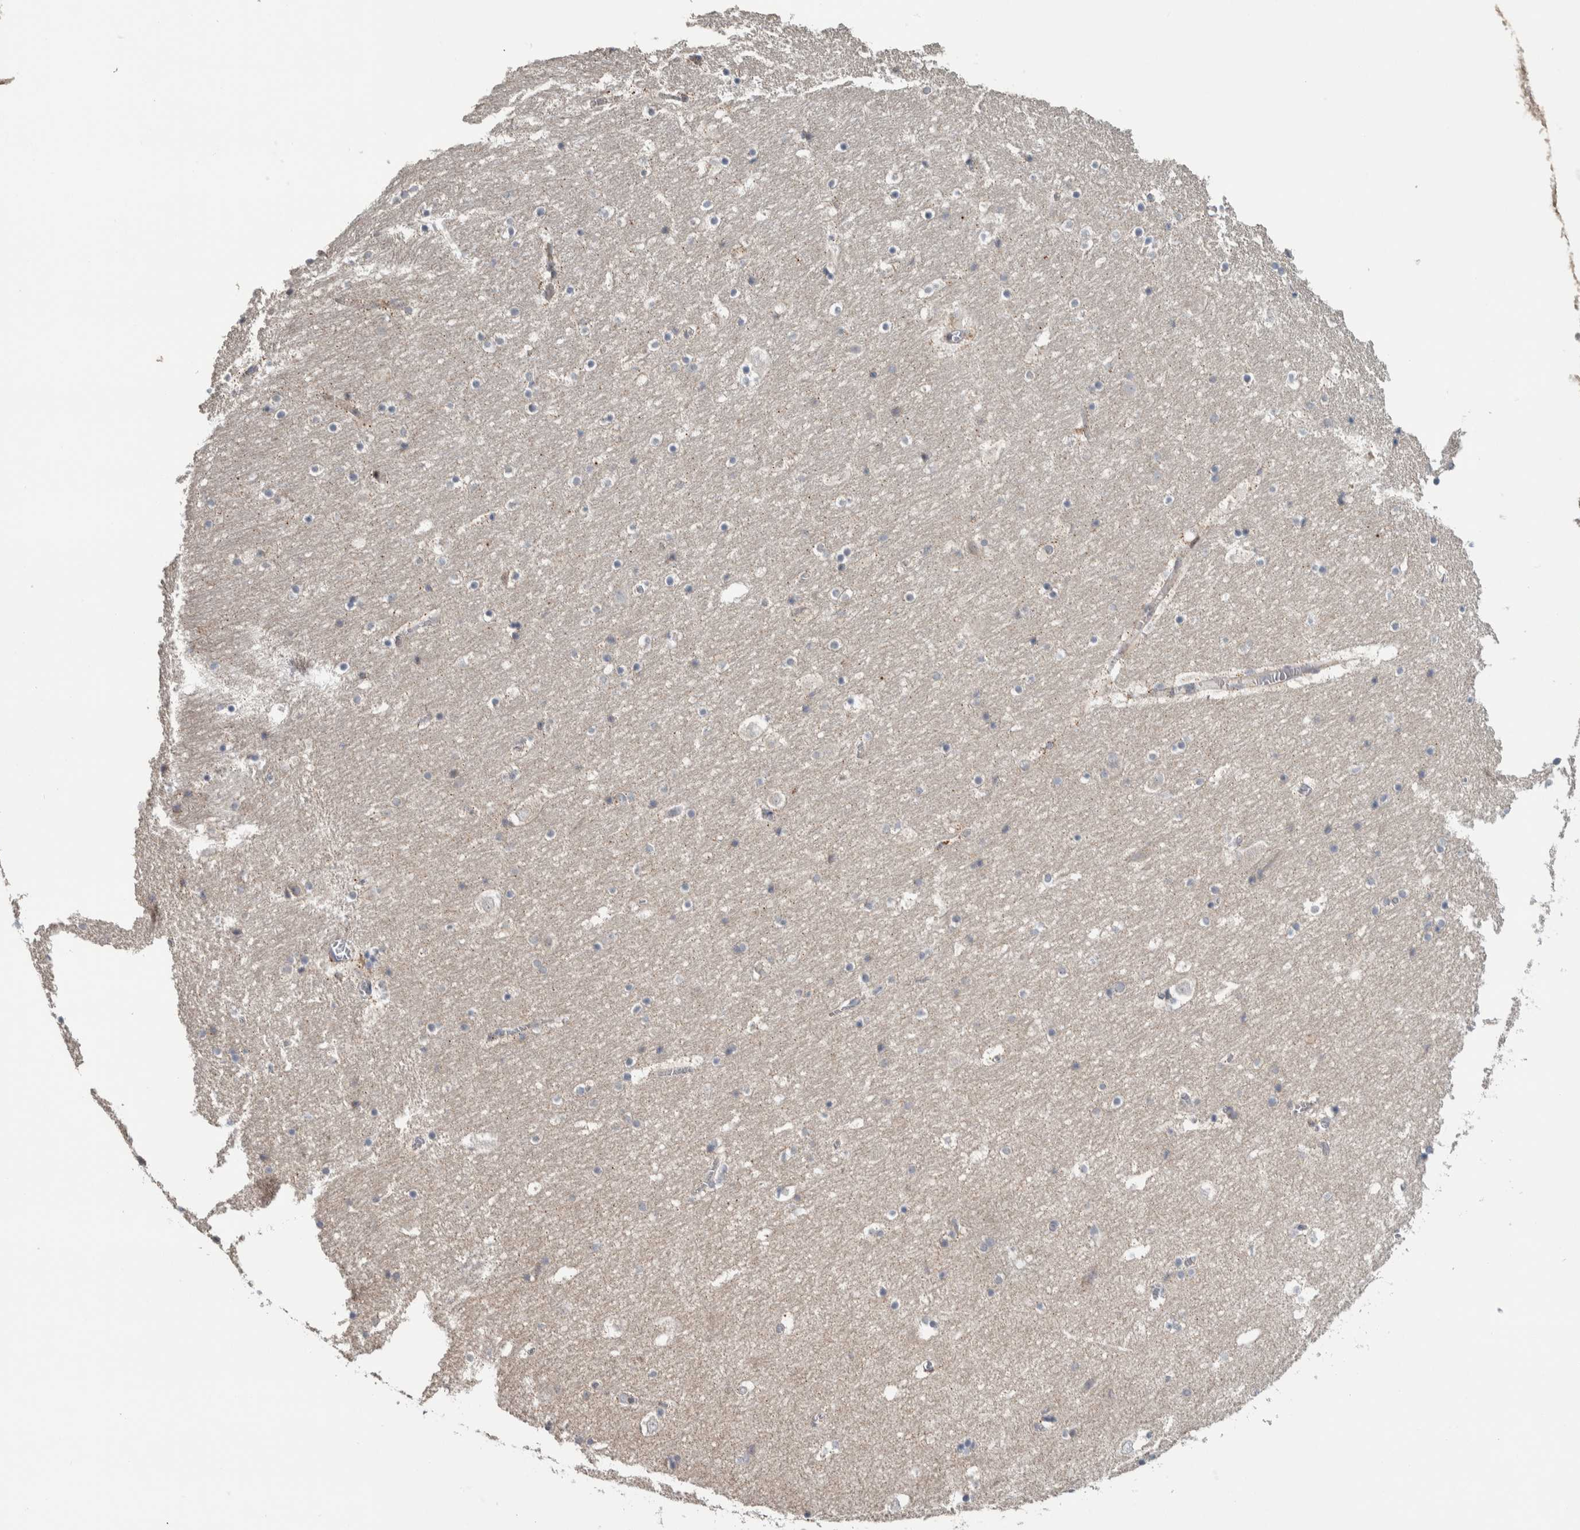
{"staining": {"intensity": "weak", "quantity": "<25%", "location": "cytoplasmic/membranous"}, "tissue": "hippocampus", "cell_type": "Glial cells", "image_type": "normal", "snomed": [{"axis": "morphology", "description": "Normal tissue, NOS"}, {"axis": "topography", "description": "Hippocampus"}], "caption": "DAB immunohistochemical staining of unremarkable hippocampus reveals no significant positivity in glial cells.", "gene": "PRRG4", "patient": {"sex": "male", "age": 45}}